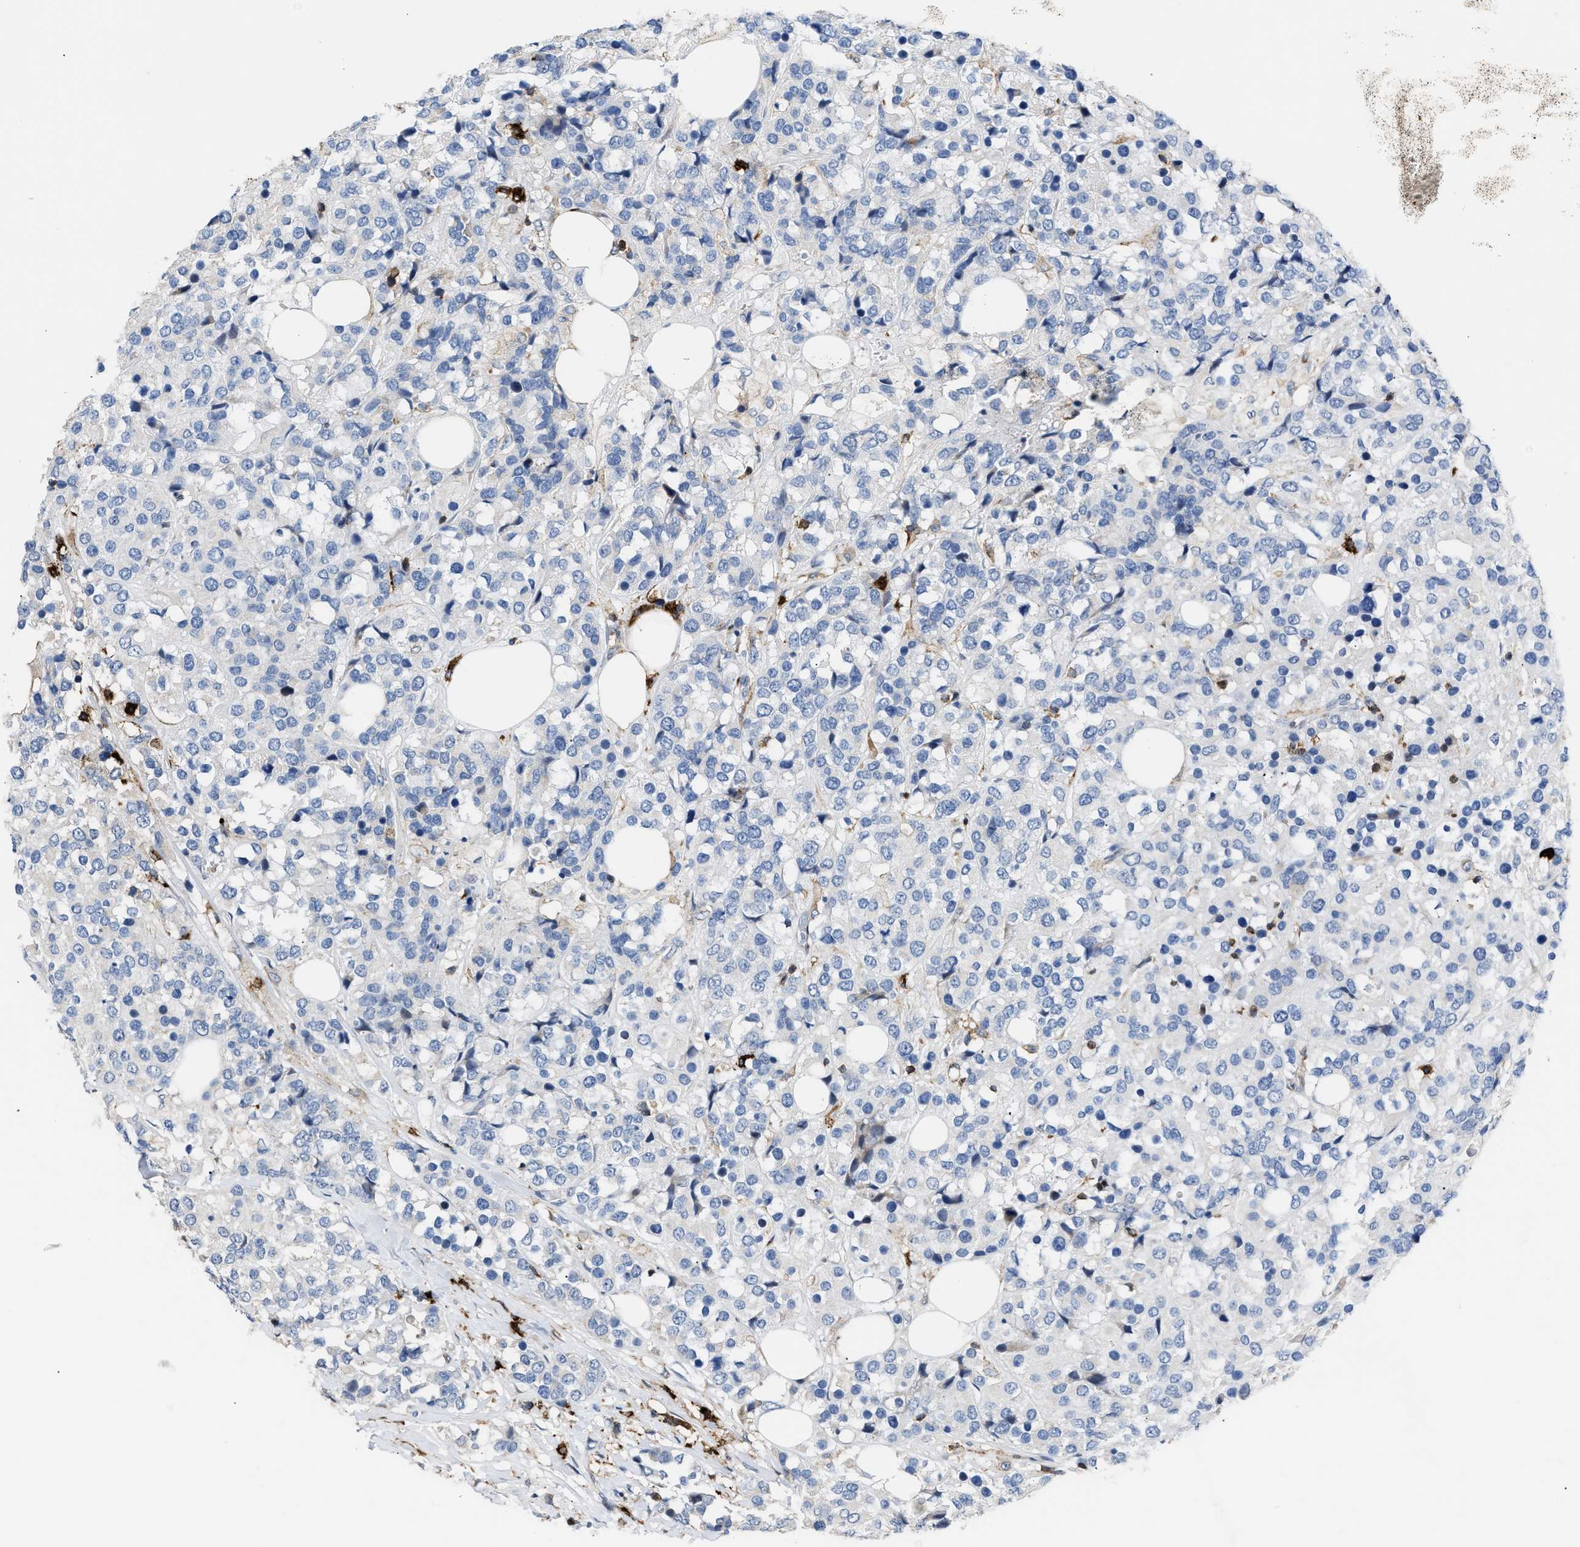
{"staining": {"intensity": "negative", "quantity": "none", "location": "none"}, "tissue": "breast cancer", "cell_type": "Tumor cells", "image_type": "cancer", "snomed": [{"axis": "morphology", "description": "Lobular carcinoma"}, {"axis": "topography", "description": "Breast"}], "caption": "Tumor cells are negative for protein expression in human lobular carcinoma (breast).", "gene": "ATP9A", "patient": {"sex": "female", "age": 59}}